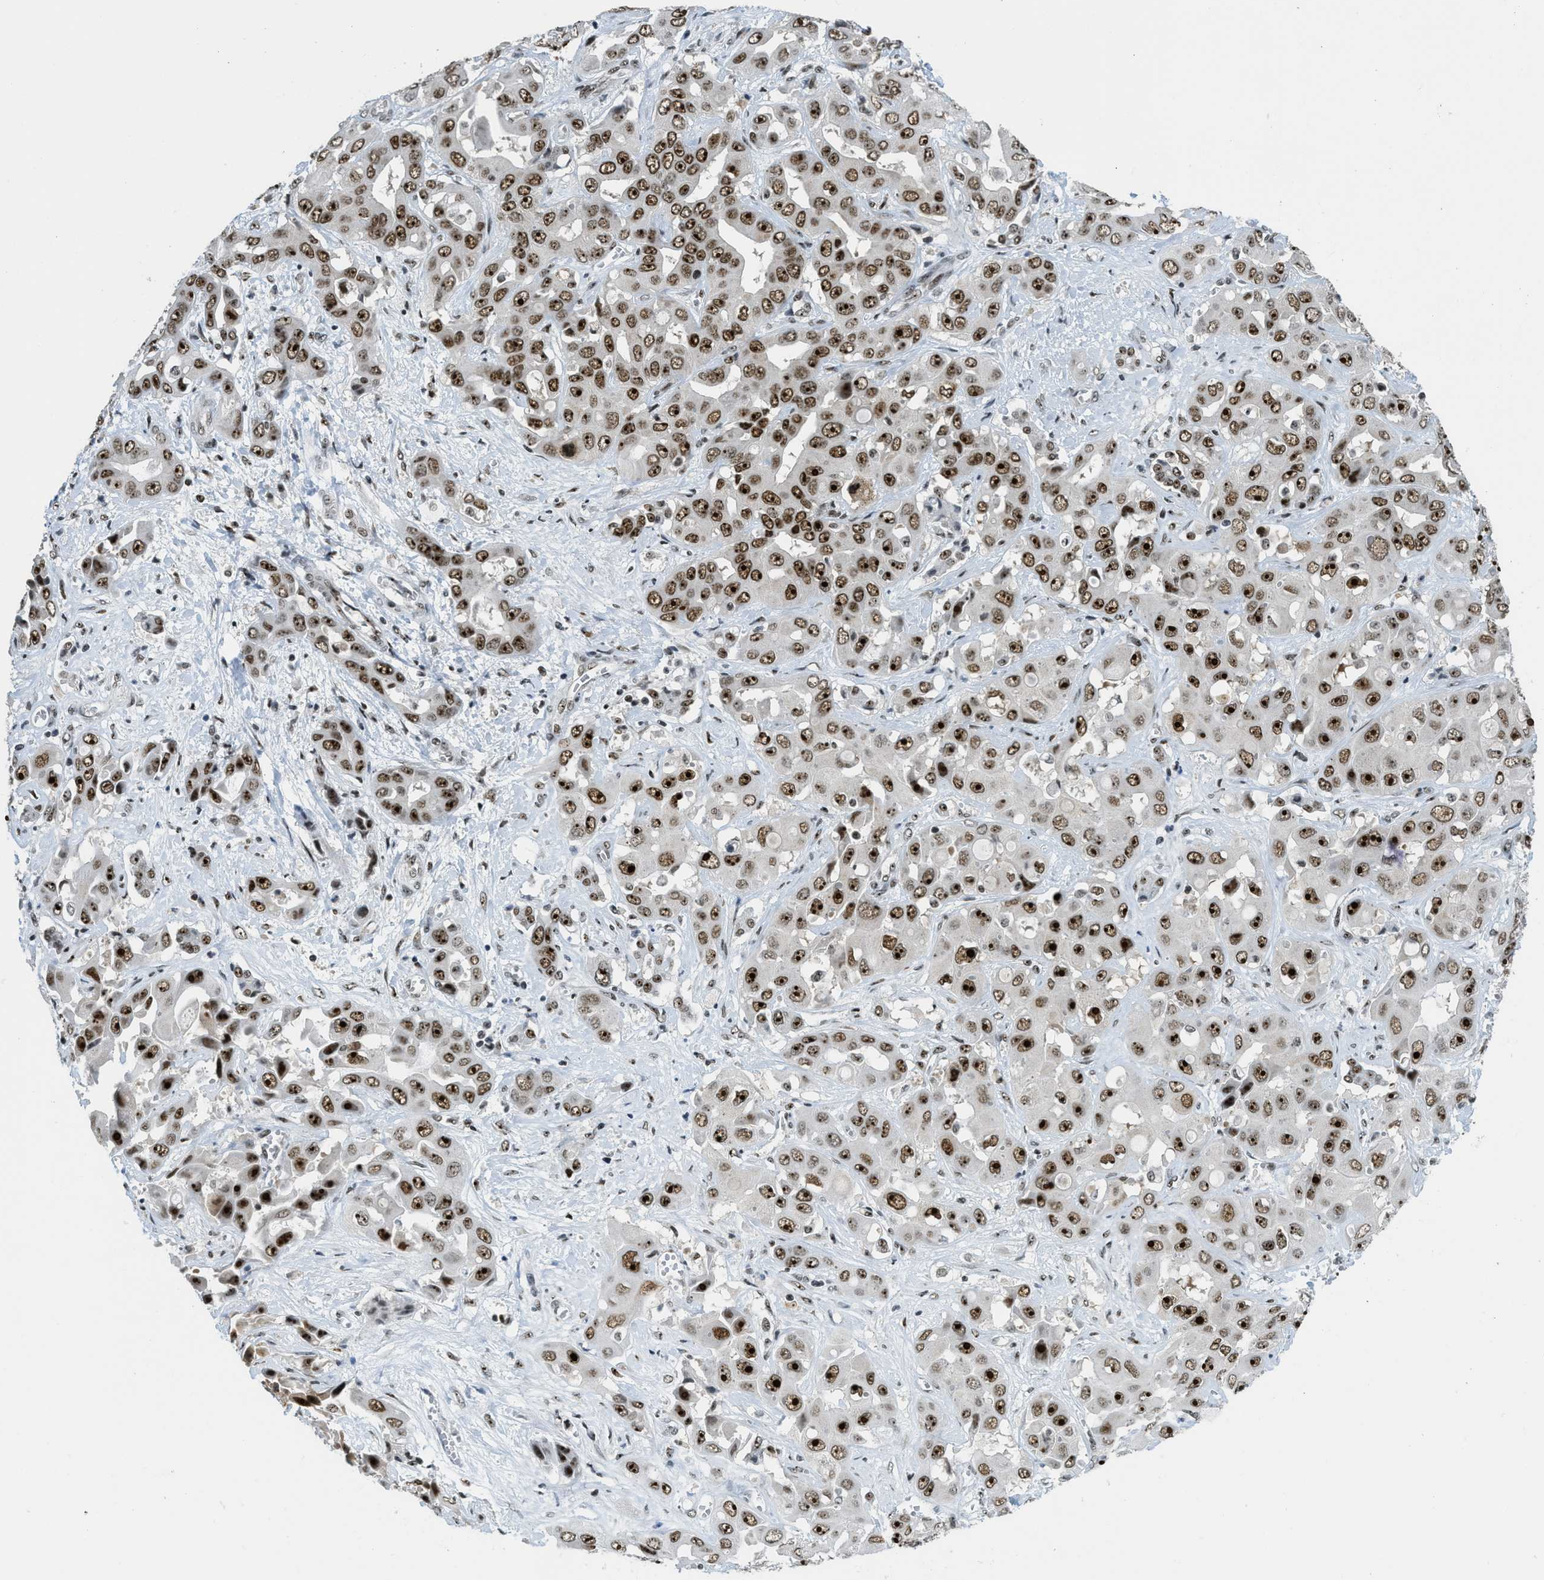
{"staining": {"intensity": "strong", "quantity": ">75%", "location": "nuclear"}, "tissue": "liver cancer", "cell_type": "Tumor cells", "image_type": "cancer", "snomed": [{"axis": "morphology", "description": "Cholangiocarcinoma"}, {"axis": "topography", "description": "Liver"}], "caption": "Tumor cells exhibit high levels of strong nuclear positivity in about >75% of cells in liver cholangiocarcinoma.", "gene": "URB1", "patient": {"sex": "female", "age": 52}}